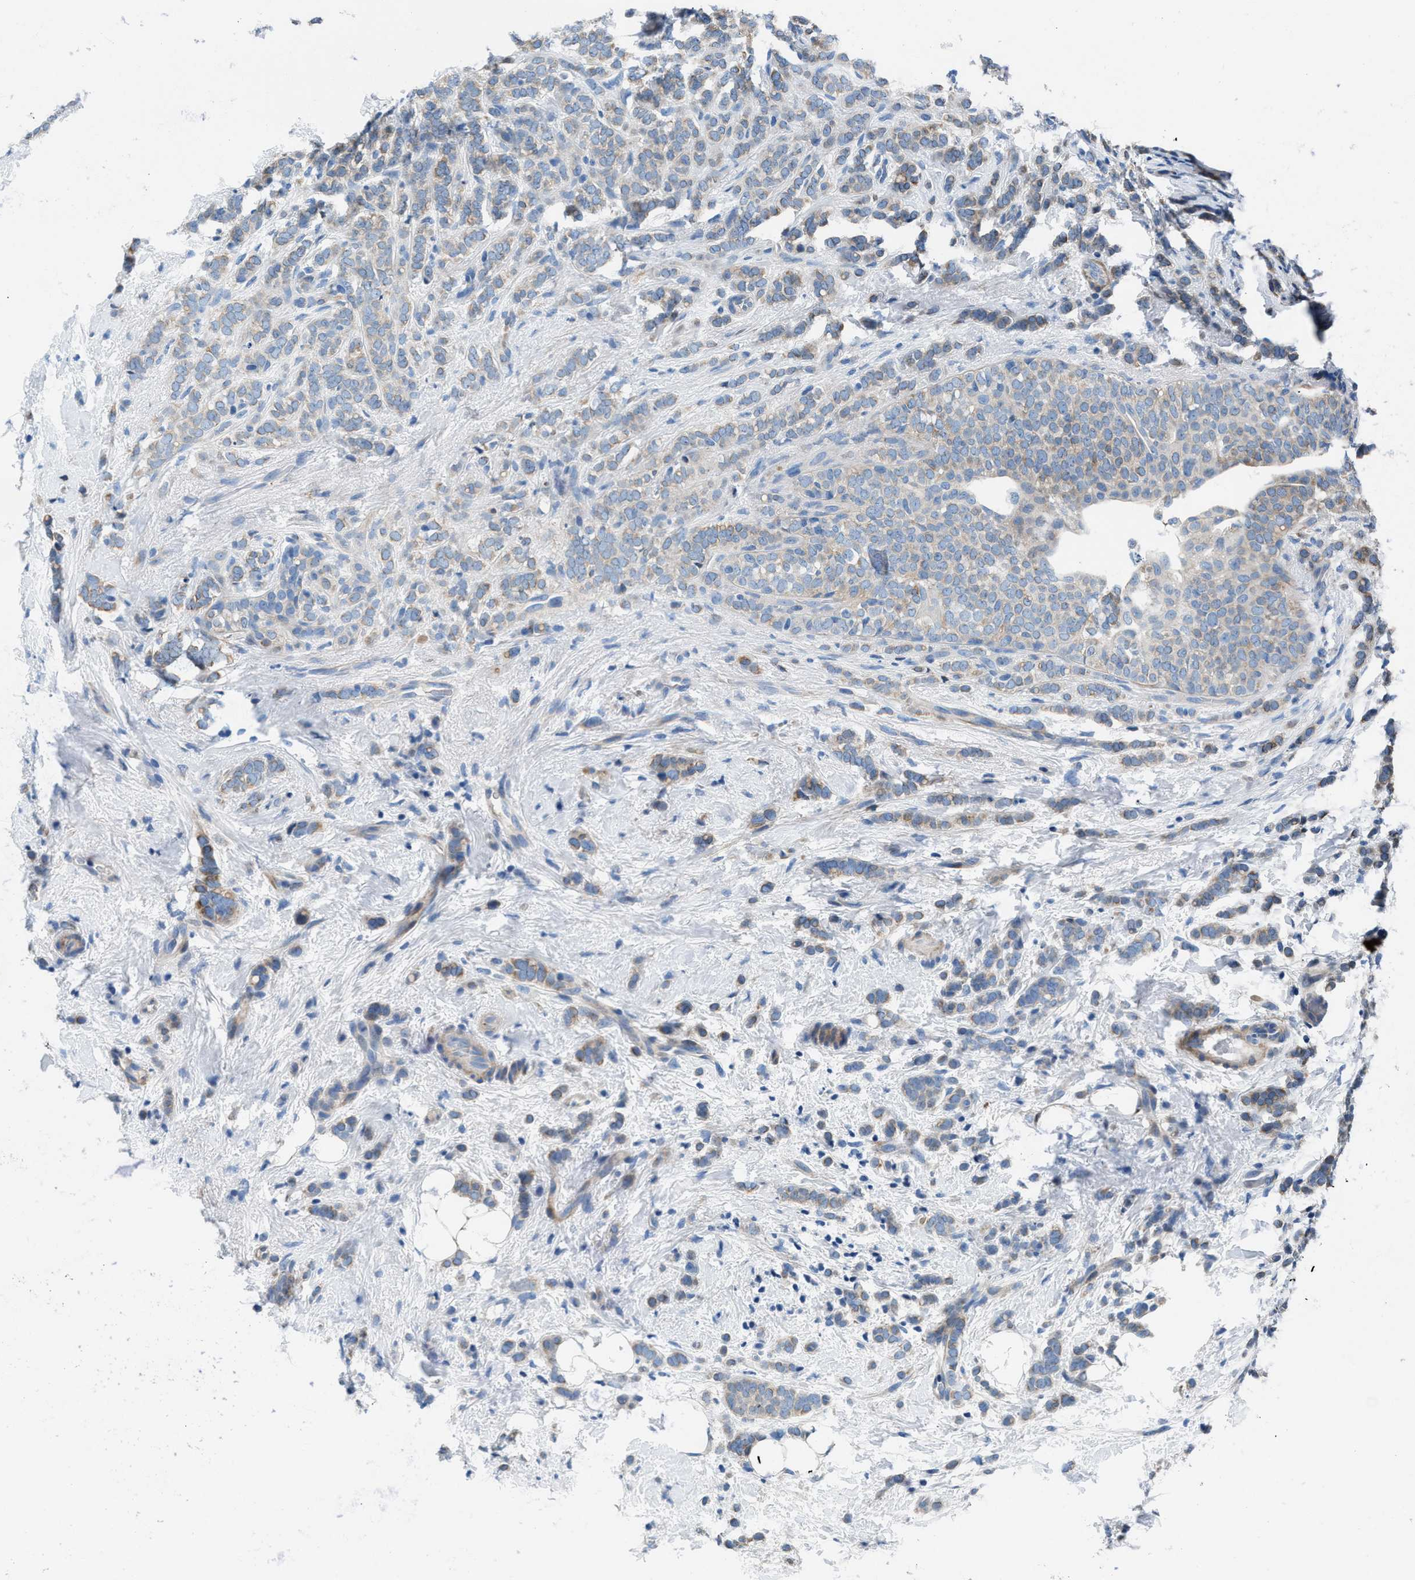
{"staining": {"intensity": "weak", "quantity": "25%-75%", "location": "cytoplasmic/membranous"}, "tissue": "breast cancer", "cell_type": "Tumor cells", "image_type": "cancer", "snomed": [{"axis": "morphology", "description": "Lobular carcinoma"}, {"axis": "topography", "description": "Breast"}], "caption": "Protein staining of lobular carcinoma (breast) tissue exhibits weak cytoplasmic/membranous expression in about 25%-75% of tumor cells.", "gene": "CDRT4", "patient": {"sex": "female", "age": 50}}